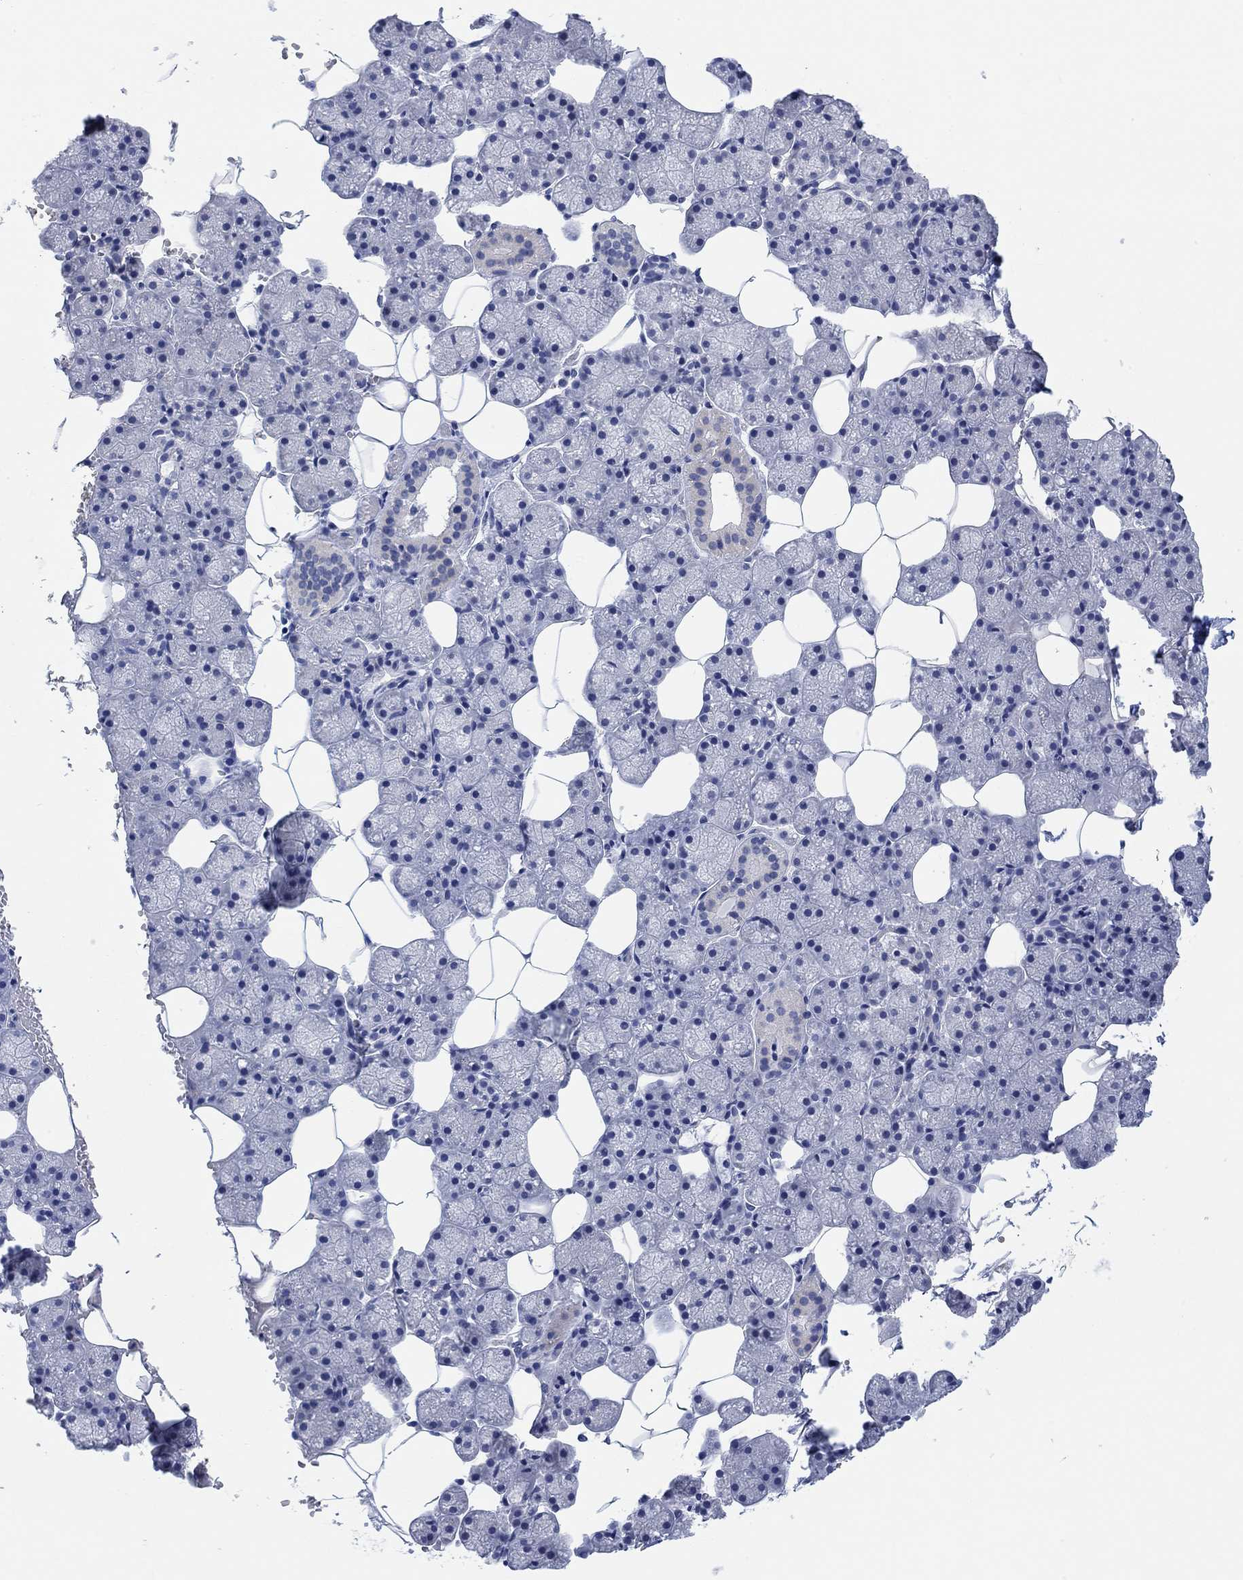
{"staining": {"intensity": "negative", "quantity": "none", "location": "none"}, "tissue": "salivary gland", "cell_type": "Glandular cells", "image_type": "normal", "snomed": [{"axis": "morphology", "description": "Normal tissue, NOS"}, {"axis": "topography", "description": "Salivary gland"}], "caption": "Glandular cells are negative for brown protein staining in normal salivary gland. (DAB immunohistochemistry (IHC), high magnification).", "gene": "ATP6V1E2", "patient": {"sex": "male", "age": 38}}